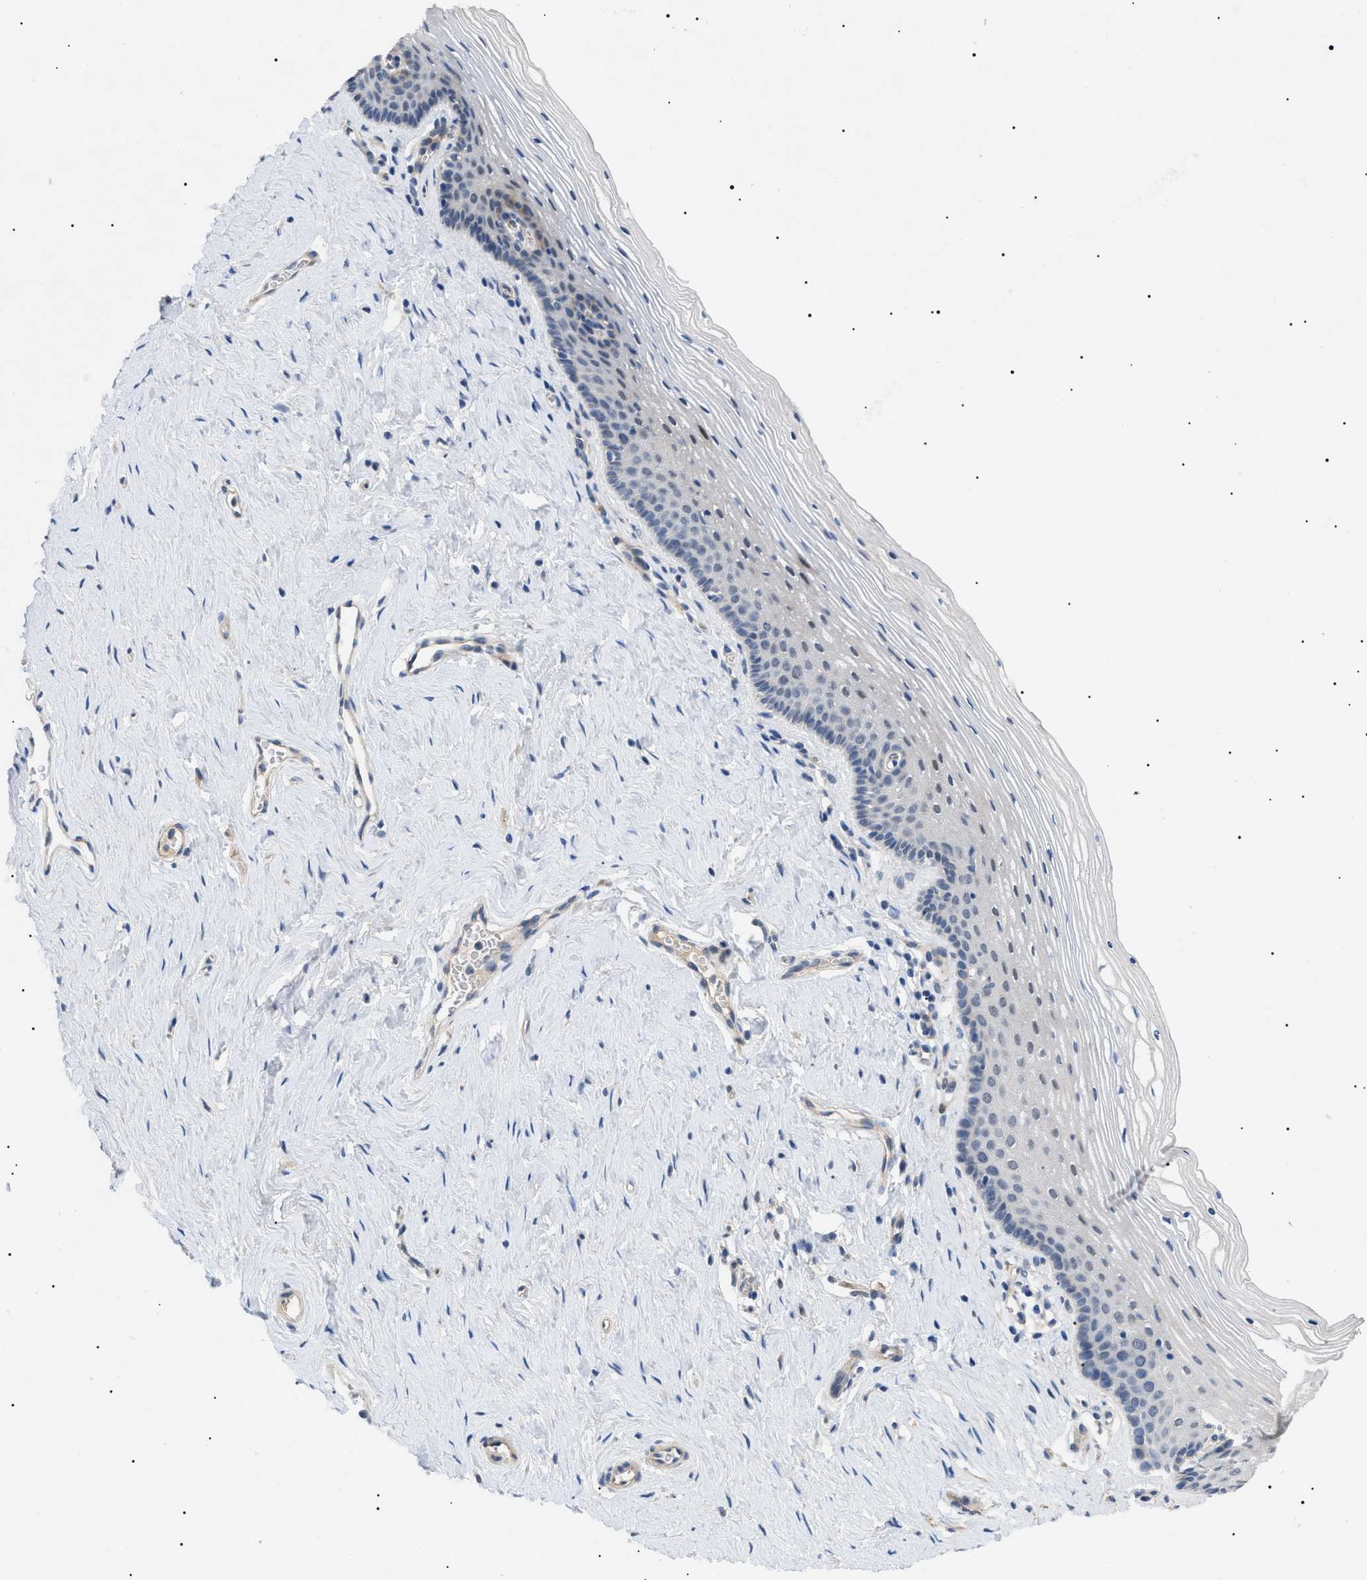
{"staining": {"intensity": "negative", "quantity": "none", "location": "none"}, "tissue": "vagina", "cell_type": "Squamous epithelial cells", "image_type": "normal", "snomed": [{"axis": "morphology", "description": "Normal tissue, NOS"}, {"axis": "topography", "description": "Vagina"}], "caption": "This photomicrograph is of unremarkable vagina stained with immunohistochemistry to label a protein in brown with the nuclei are counter-stained blue. There is no staining in squamous epithelial cells. Nuclei are stained in blue.", "gene": "CRCP", "patient": {"sex": "female", "age": 32}}